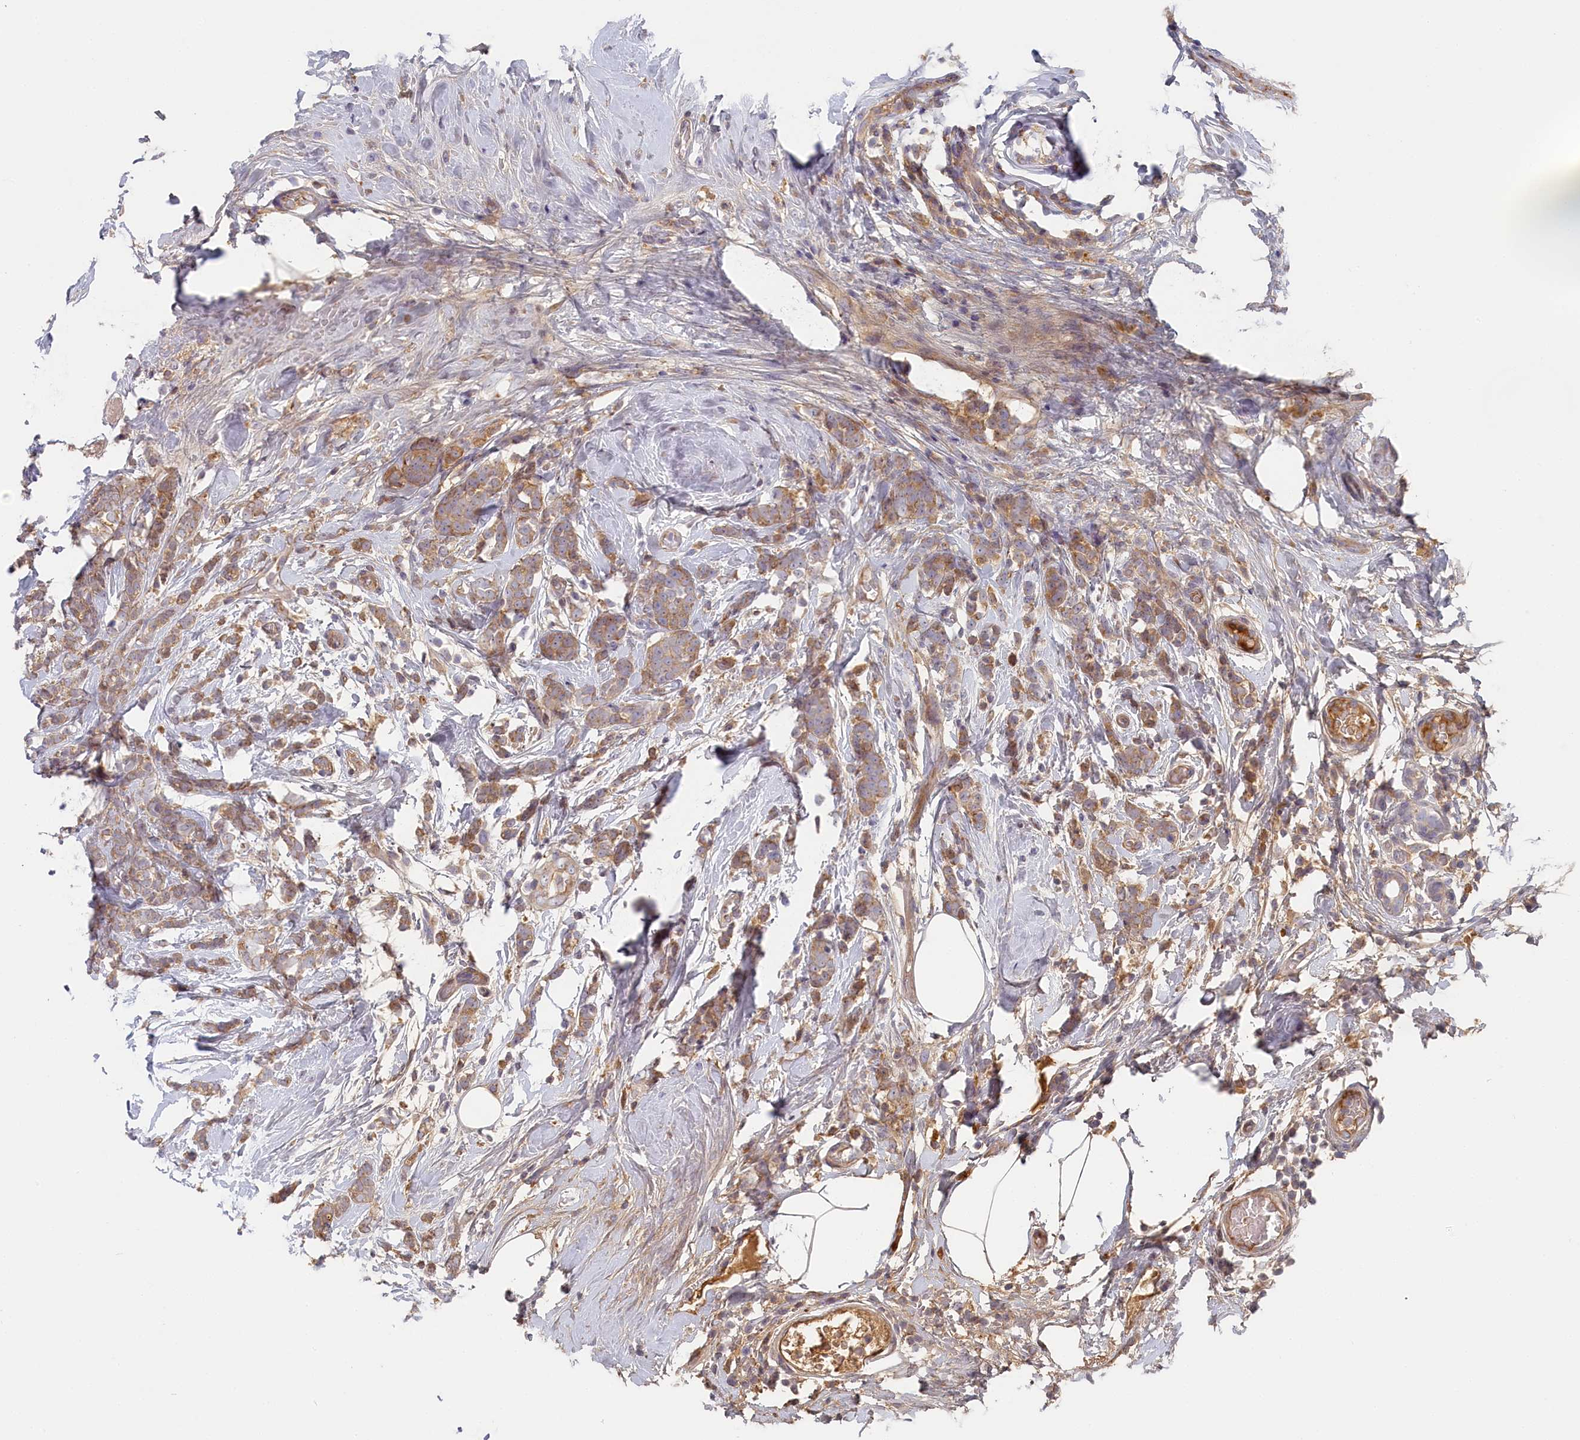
{"staining": {"intensity": "weak", "quantity": ">75%", "location": "cytoplasmic/membranous"}, "tissue": "breast cancer", "cell_type": "Tumor cells", "image_type": "cancer", "snomed": [{"axis": "morphology", "description": "Lobular carcinoma"}, {"axis": "topography", "description": "Breast"}], "caption": "A brown stain highlights weak cytoplasmic/membranous staining of a protein in human lobular carcinoma (breast) tumor cells. Ihc stains the protein of interest in brown and the nuclei are stained blue.", "gene": "STX16", "patient": {"sex": "female", "age": 58}}